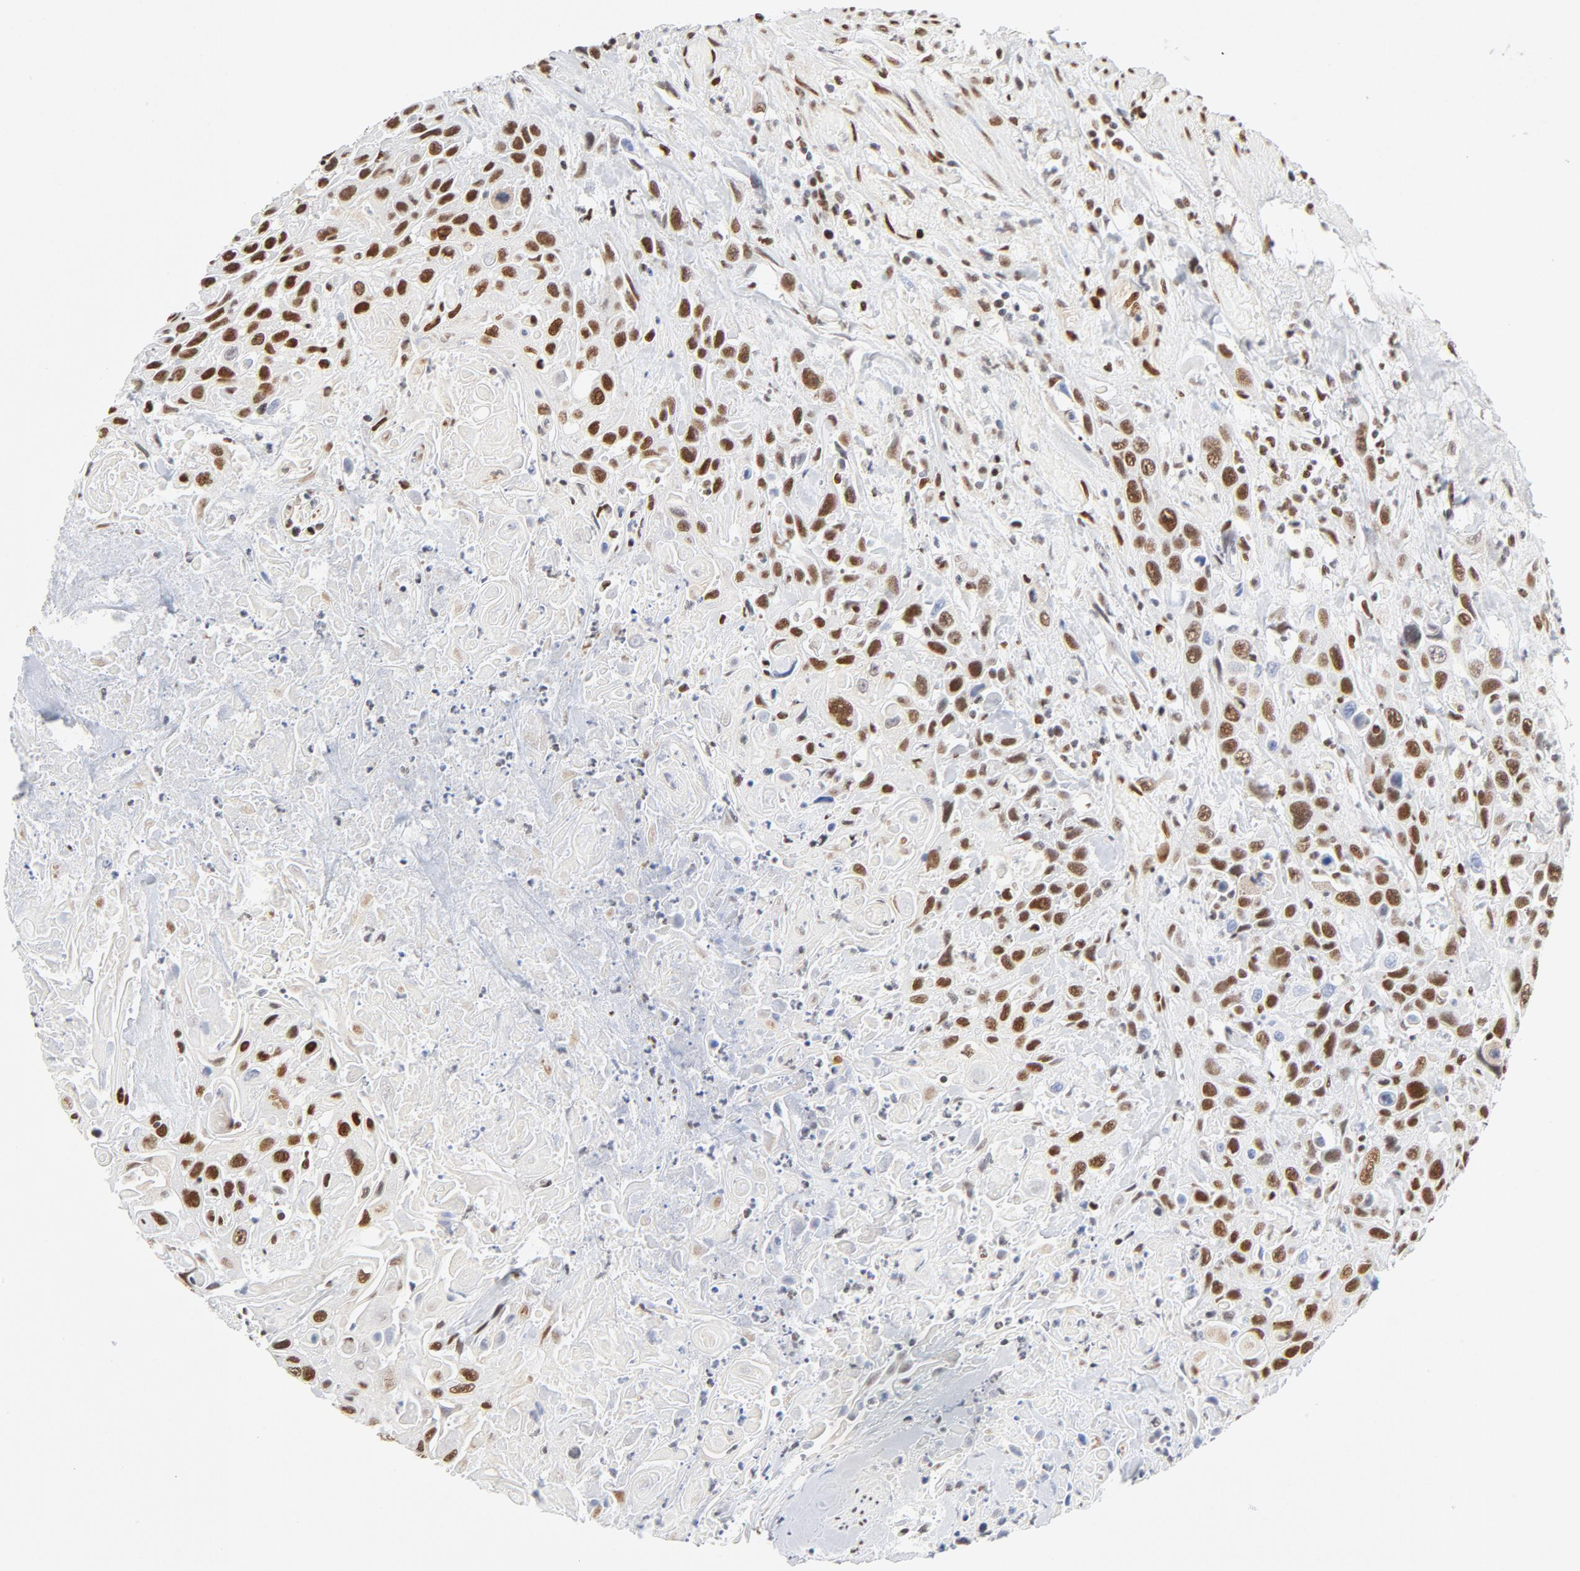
{"staining": {"intensity": "strong", "quantity": ">75%", "location": "nuclear"}, "tissue": "urothelial cancer", "cell_type": "Tumor cells", "image_type": "cancer", "snomed": [{"axis": "morphology", "description": "Urothelial carcinoma, High grade"}, {"axis": "topography", "description": "Urinary bladder"}], "caption": "About >75% of tumor cells in human urothelial carcinoma (high-grade) exhibit strong nuclear protein positivity as visualized by brown immunohistochemical staining.", "gene": "MEF2A", "patient": {"sex": "female", "age": 84}}